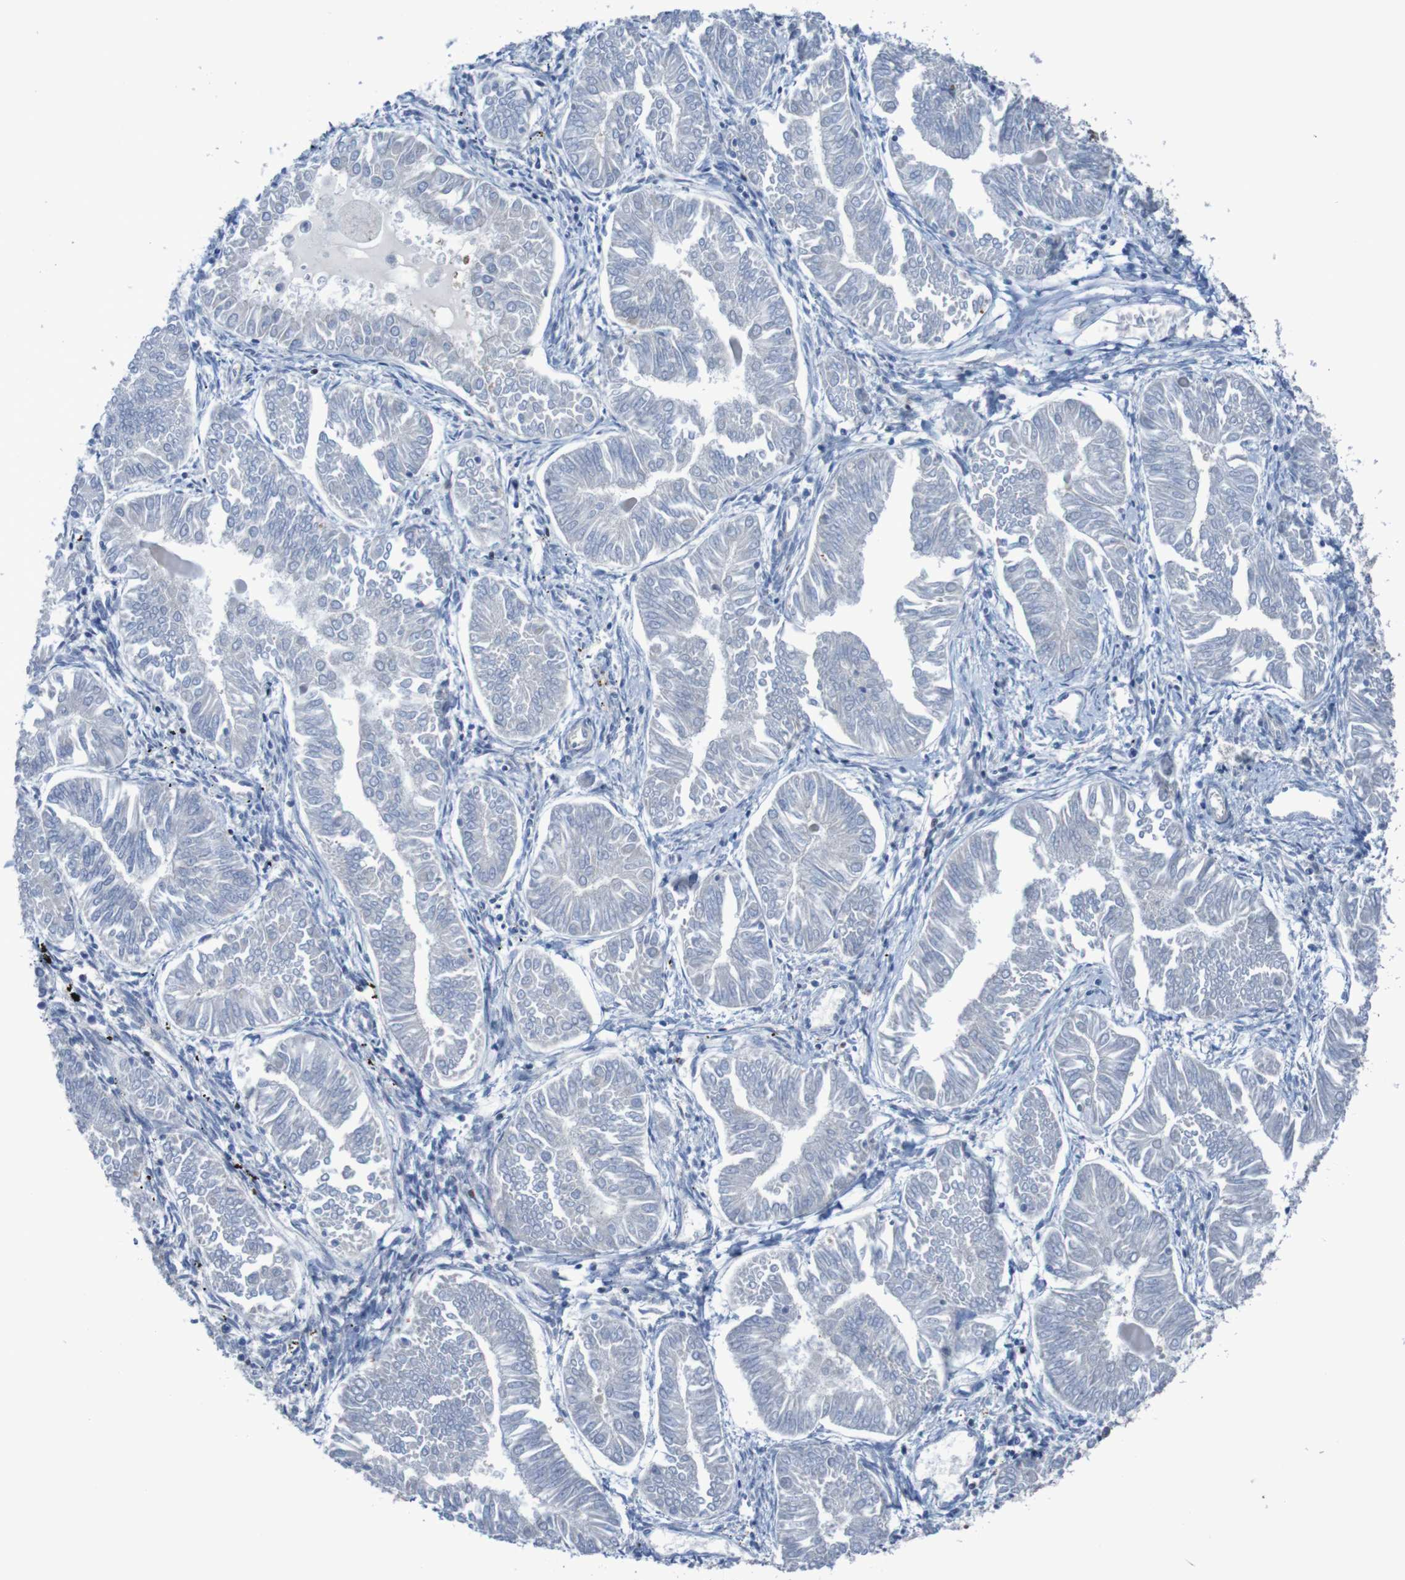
{"staining": {"intensity": "negative", "quantity": "none", "location": "none"}, "tissue": "endometrial cancer", "cell_type": "Tumor cells", "image_type": "cancer", "snomed": [{"axis": "morphology", "description": "Adenocarcinoma, NOS"}, {"axis": "topography", "description": "Endometrium"}], "caption": "This is a photomicrograph of IHC staining of endometrial adenocarcinoma, which shows no positivity in tumor cells.", "gene": "ANGPT4", "patient": {"sex": "female", "age": 53}}